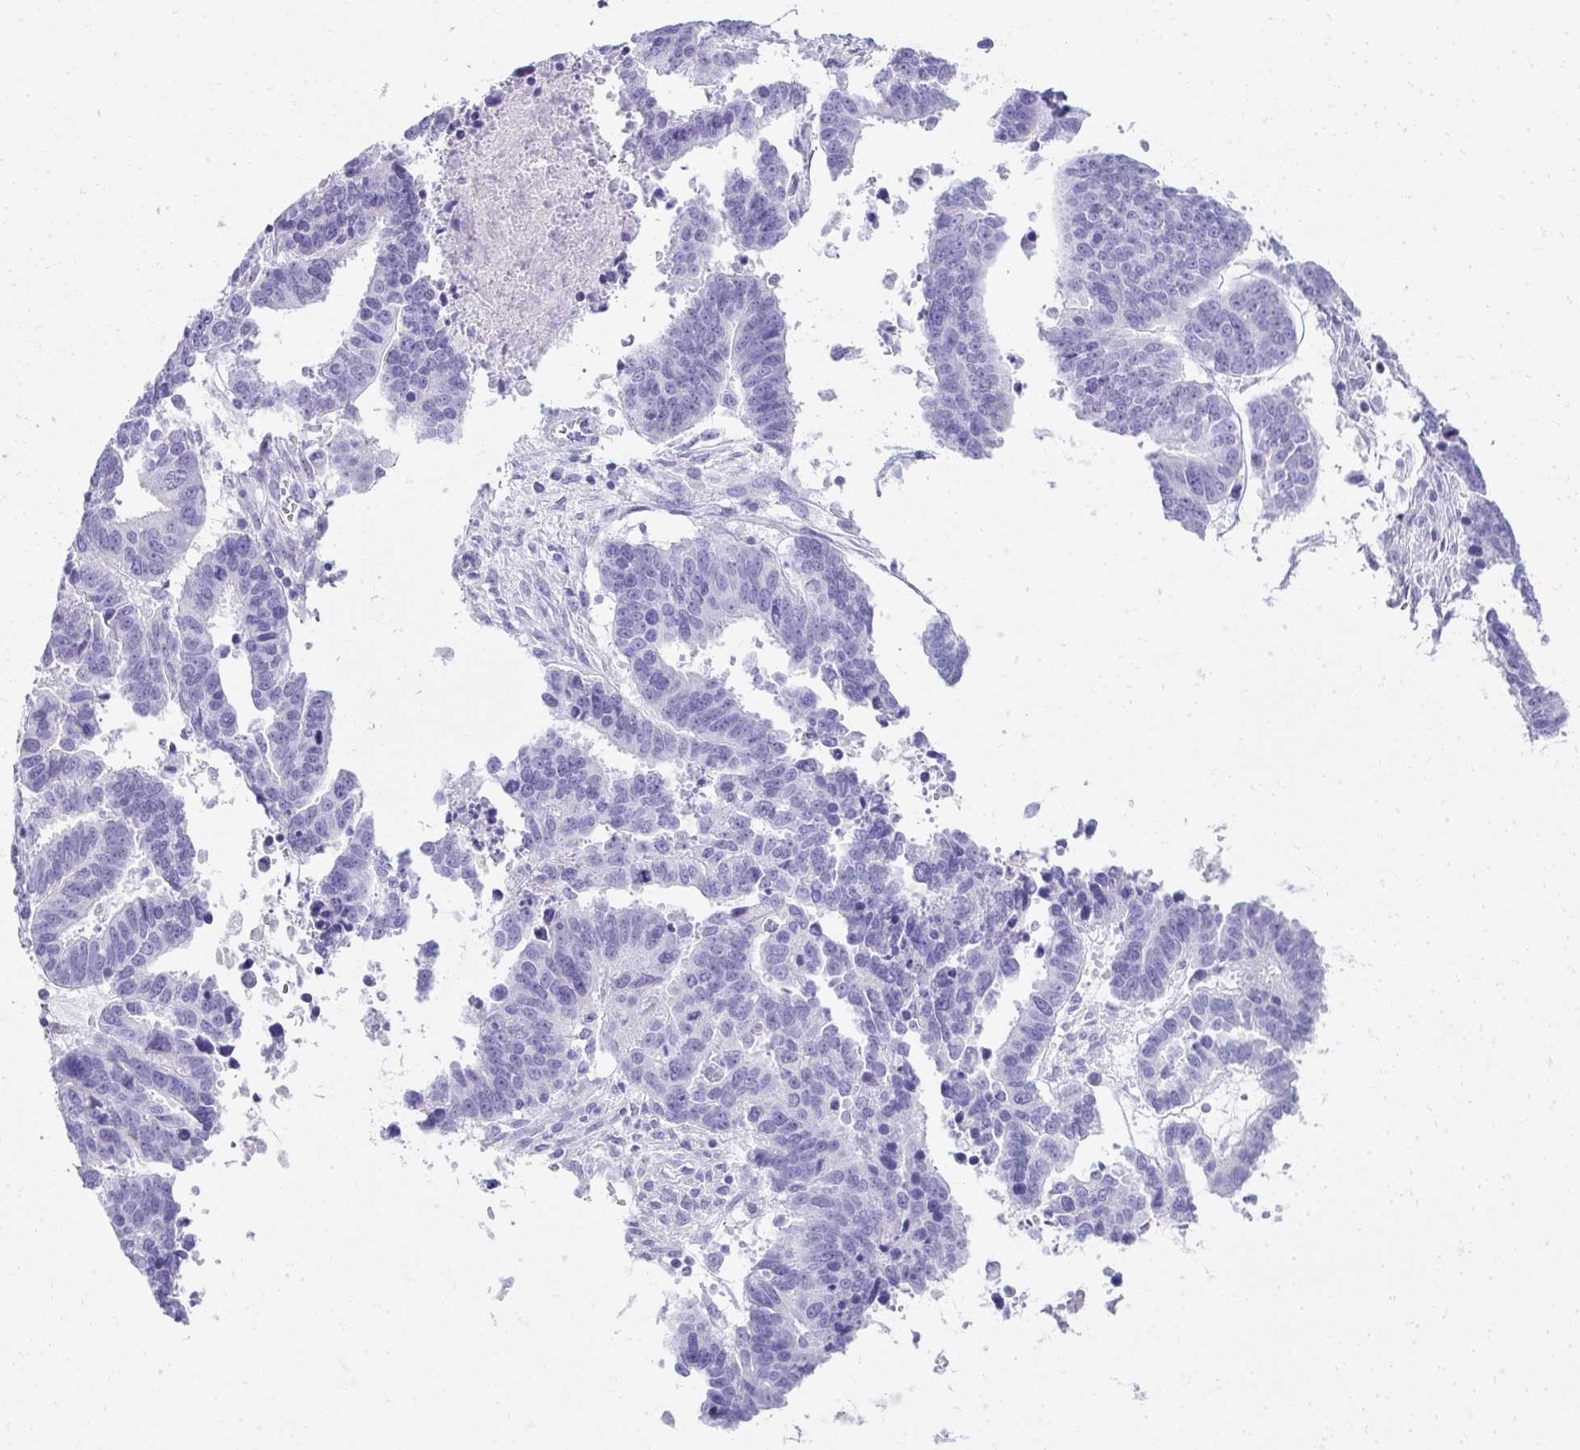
{"staining": {"intensity": "negative", "quantity": "none", "location": "none"}, "tissue": "ovarian cancer", "cell_type": "Tumor cells", "image_type": "cancer", "snomed": [{"axis": "morphology", "description": "Carcinoma, endometroid"}, {"axis": "morphology", "description": "Cystadenocarcinoma, serous, NOS"}, {"axis": "topography", "description": "Ovary"}], "caption": "An image of ovarian cancer (endometroid carcinoma) stained for a protein demonstrates no brown staining in tumor cells. (Immunohistochemistry, brightfield microscopy, high magnification).", "gene": "SEC14L3", "patient": {"sex": "female", "age": 45}}